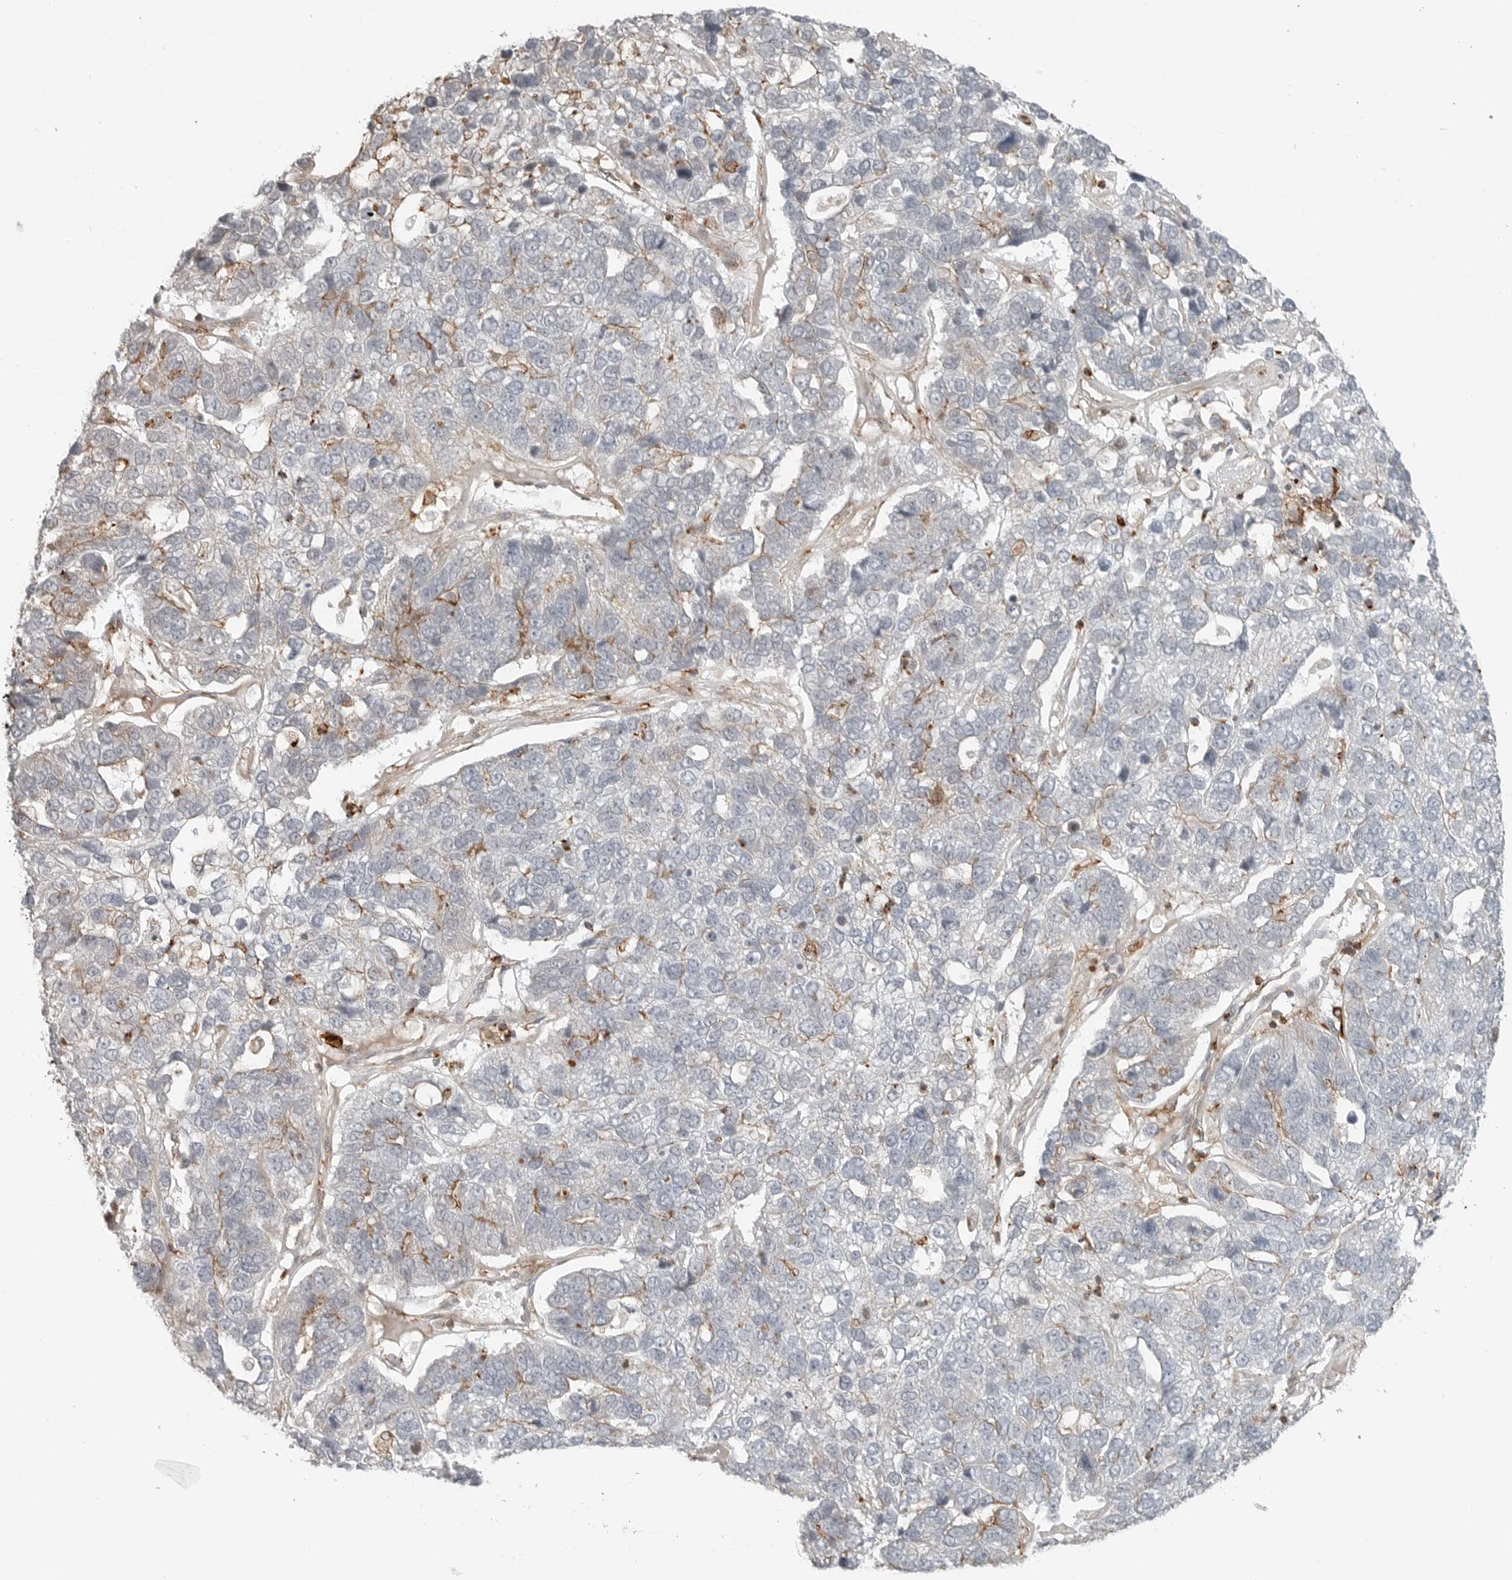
{"staining": {"intensity": "moderate", "quantity": "<25%", "location": "cytoplasmic/membranous"}, "tissue": "pancreatic cancer", "cell_type": "Tumor cells", "image_type": "cancer", "snomed": [{"axis": "morphology", "description": "Adenocarcinoma, NOS"}, {"axis": "topography", "description": "Pancreas"}], "caption": "Brown immunohistochemical staining in pancreatic cancer displays moderate cytoplasmic/membranous staining in approximately <25% of tumor cells. Using DAB (brown) and hematoxylin (blue) stains, captured at high magnification using brightfield microscopy.", "gene": "LEFTY2", "patient": {"sex": "female", "age": 61}}